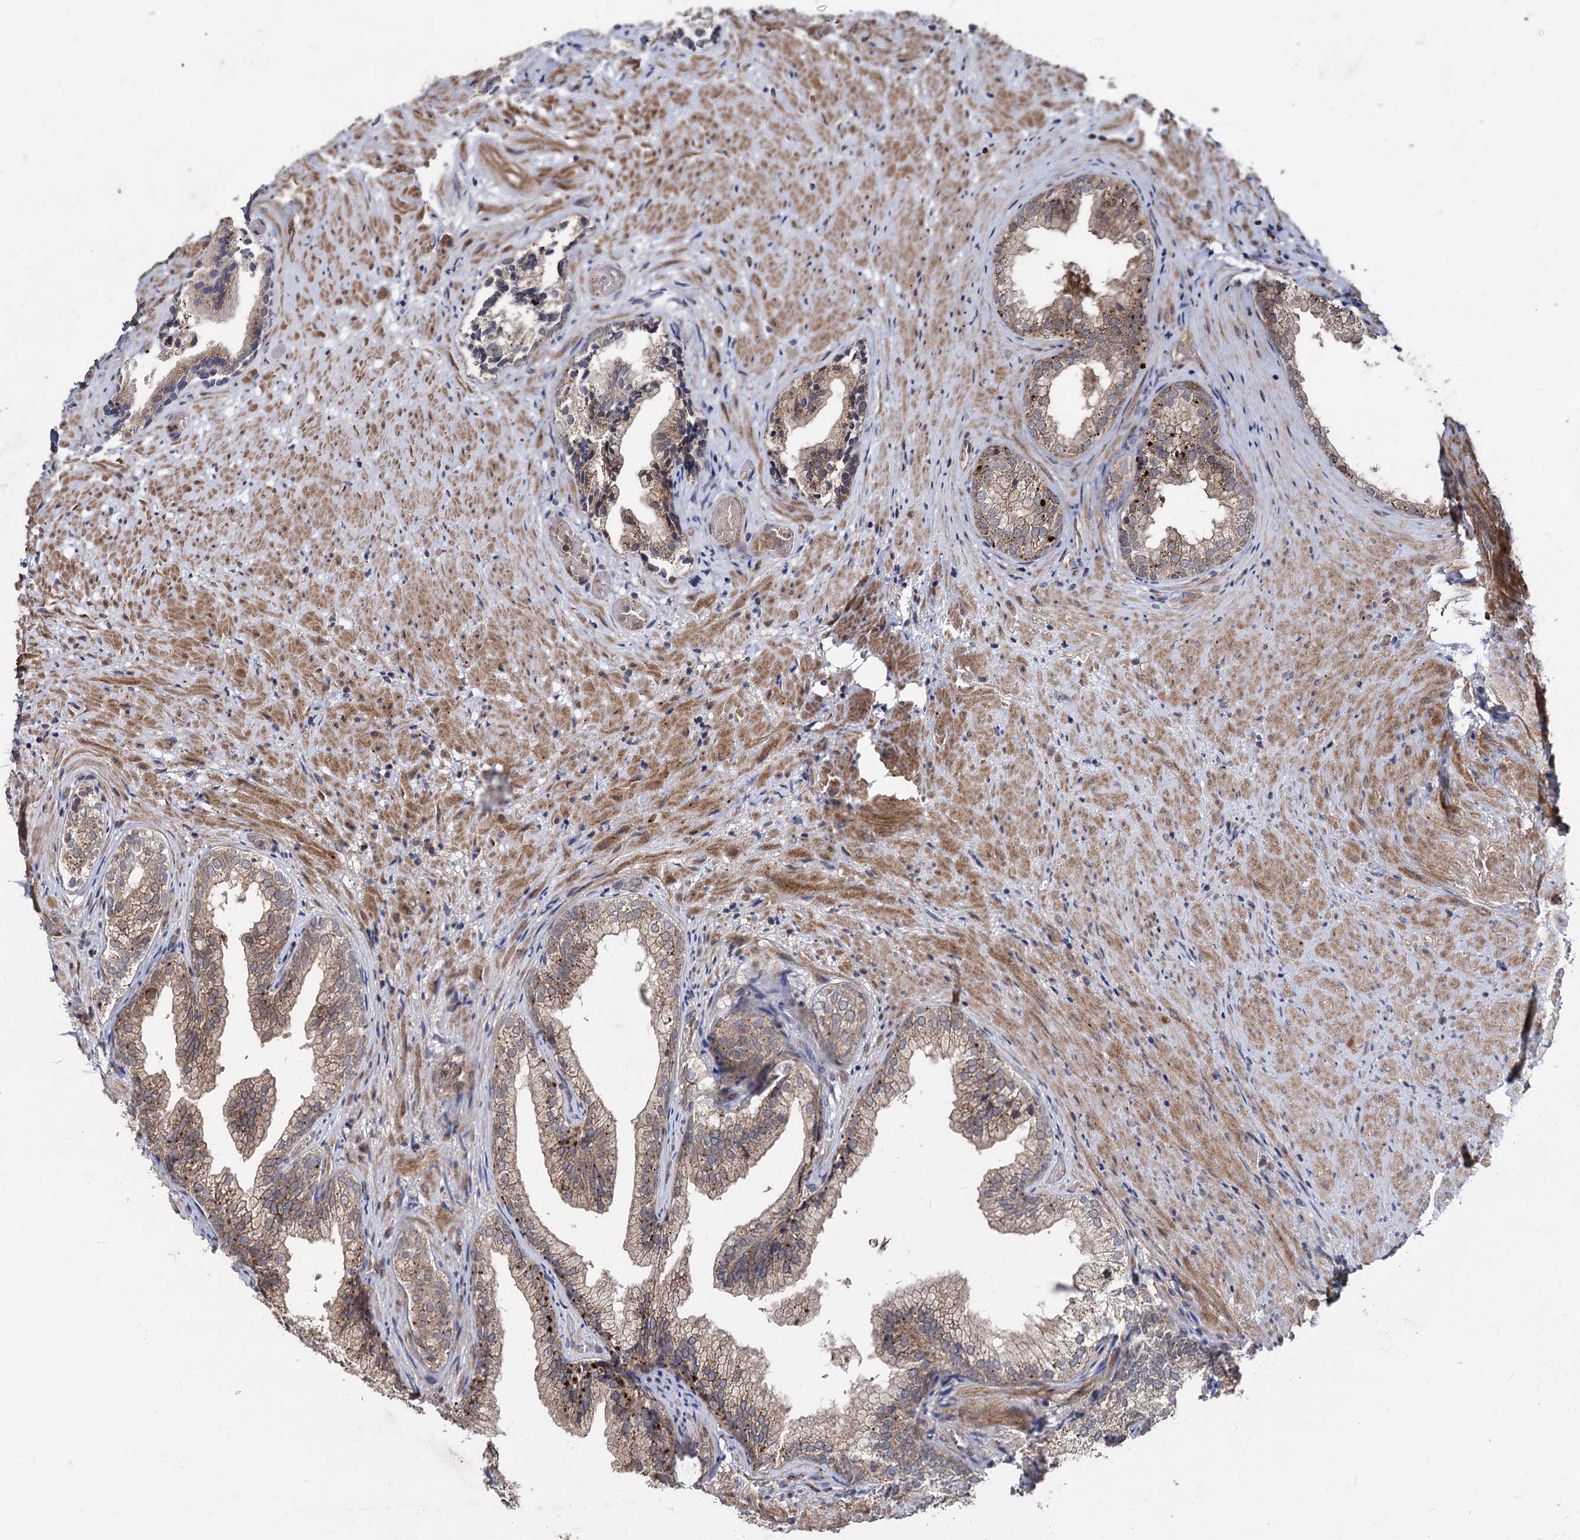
{"staining": {"intensity": "moderate", "quantity": ">75%", "location": "cytoplasmic/membranous"}, "tissue": "prostate", "cell_type": "Glandular cells", "image_type": "normal", "snomed": [{"axis": "morphology", "description": "Normal tissue, NOS"}, {"axis": "topography", "description": "Prostate"}], "caption": "The immunohistochemical stain shows moderate cytoplasmic/membranous staining in glandular cells of benign prostate.", "gene": "BCL2L2", "patient": {"sex": "male", "age": 76}}